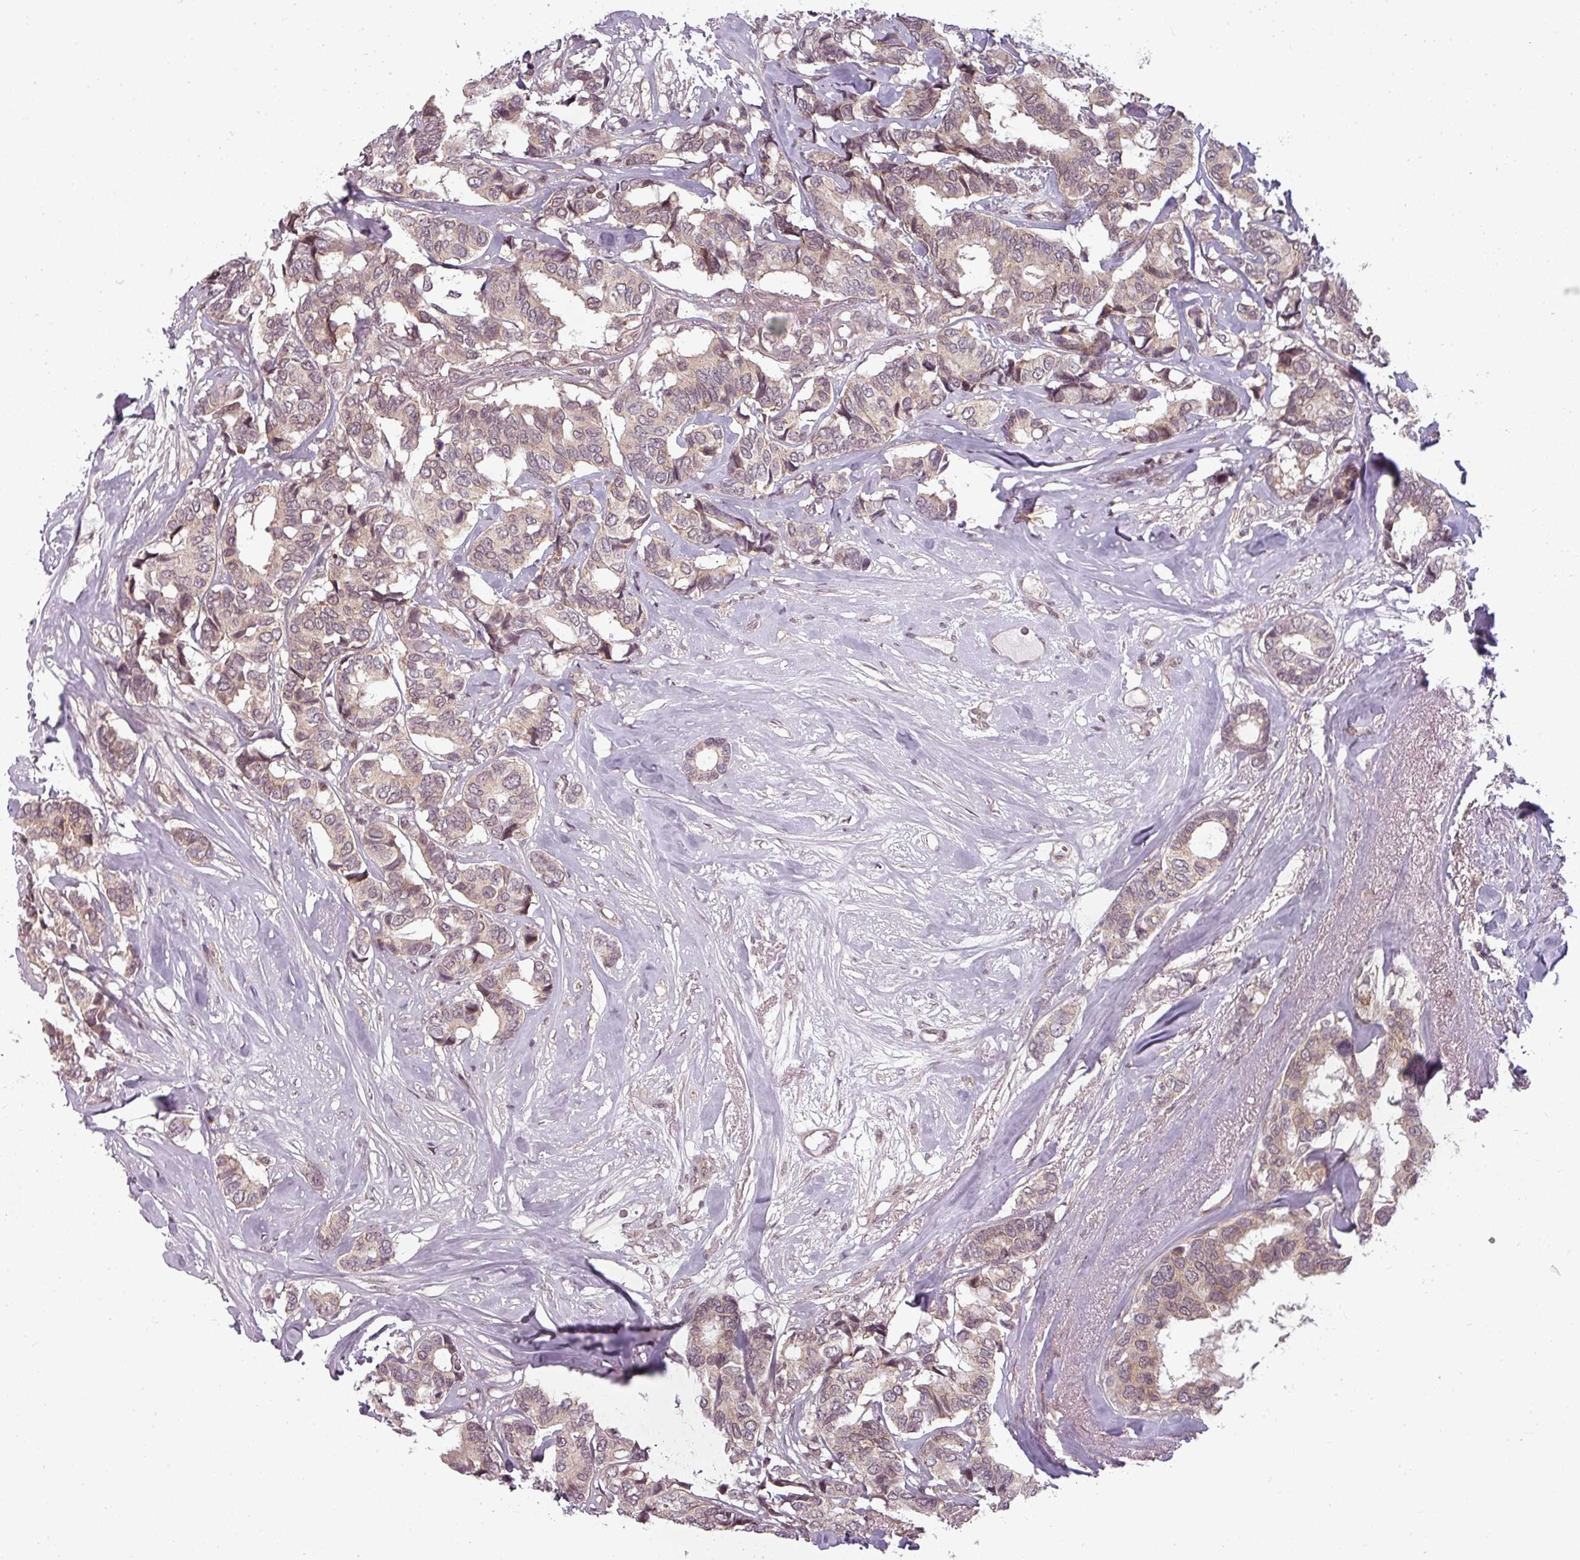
{"staining": {"intensity": "weak", "quantity": "25%-75%", "location": "cytoplasmic/membranous"}, "tissue": "breast cancer", "cell_type": "Tumor cells", "image_type": "cancer", "snomed": [{"axis": "morphology", "description": "Duct carcinoma"}, {"axis": "topography", "description": "Breast"}], "caption": "A low amount of weak cytoplasmic/membranous staining is appreciated in about 25%-75% of tumor cells in breast invasive ductal carcinoma tissue.", "gene": "CLIC1", "patient": {"sex": "female", "age": 87}}